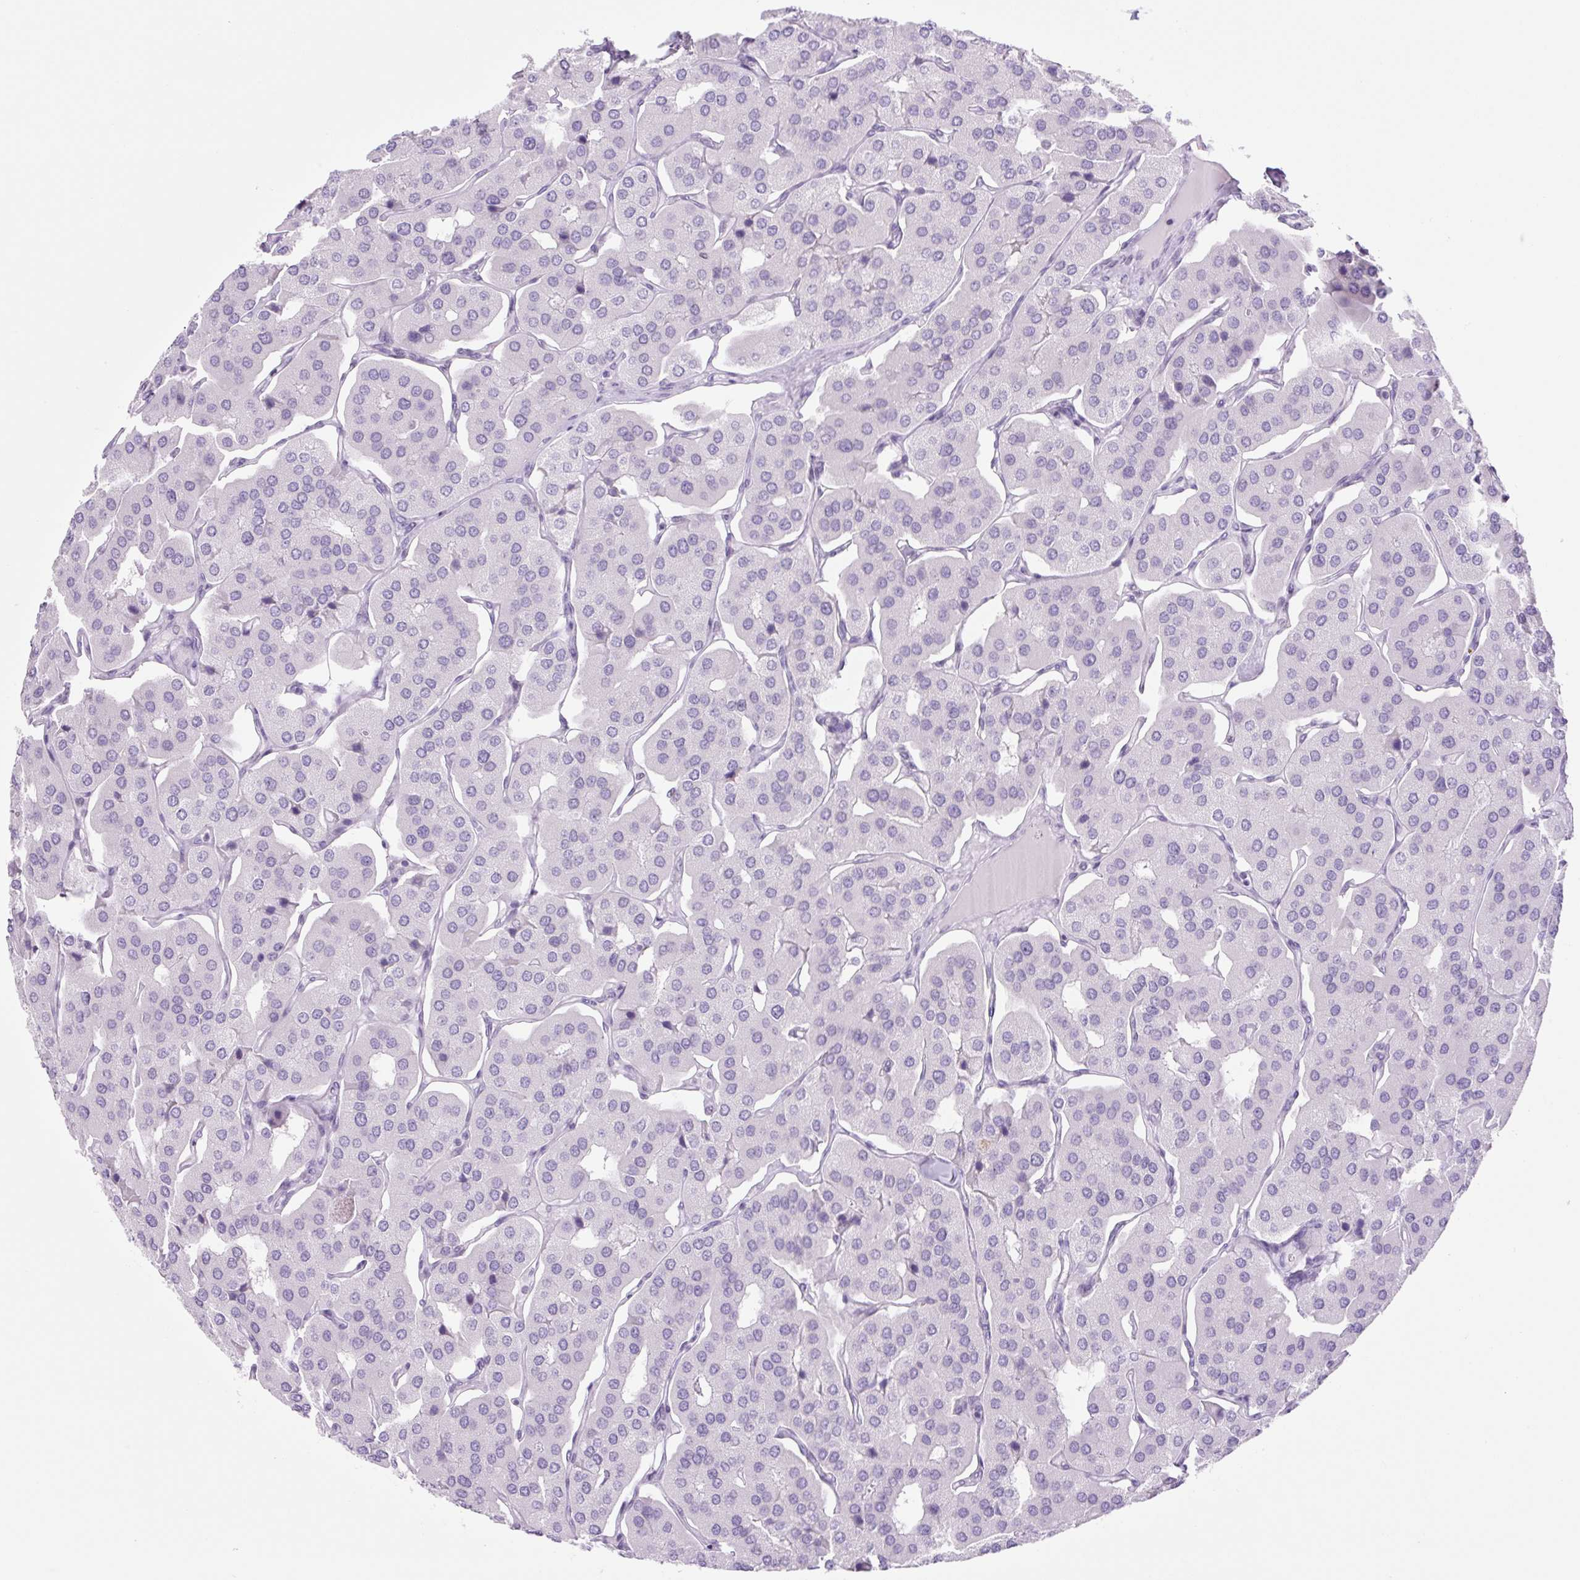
{"staining": {"intensity": "negative", "quantity": "none", "location": "none"}, "tissue": "parathyroid gland", "cell_type": "Glandular cells", "image_type": "normal", "snomed": [{"axis": "morphology", "description": "Normal tissue, NOS"}, {"axis": "morphology", "description": "Adenoma, NOS"}, {"axis": "topography", "description": "Parathyroid gland"}], "caption": "Glandular cells are negative for protein expression in normal human parathyroid gland. Brightfield microscopy of IHC stained with DAB (3,3'-diaminobenzidine) (brown) and hematoxylin (blue), captured at high magnification.", "gene": "TLE3", "patient": {"sex": "female", "age": 86}}